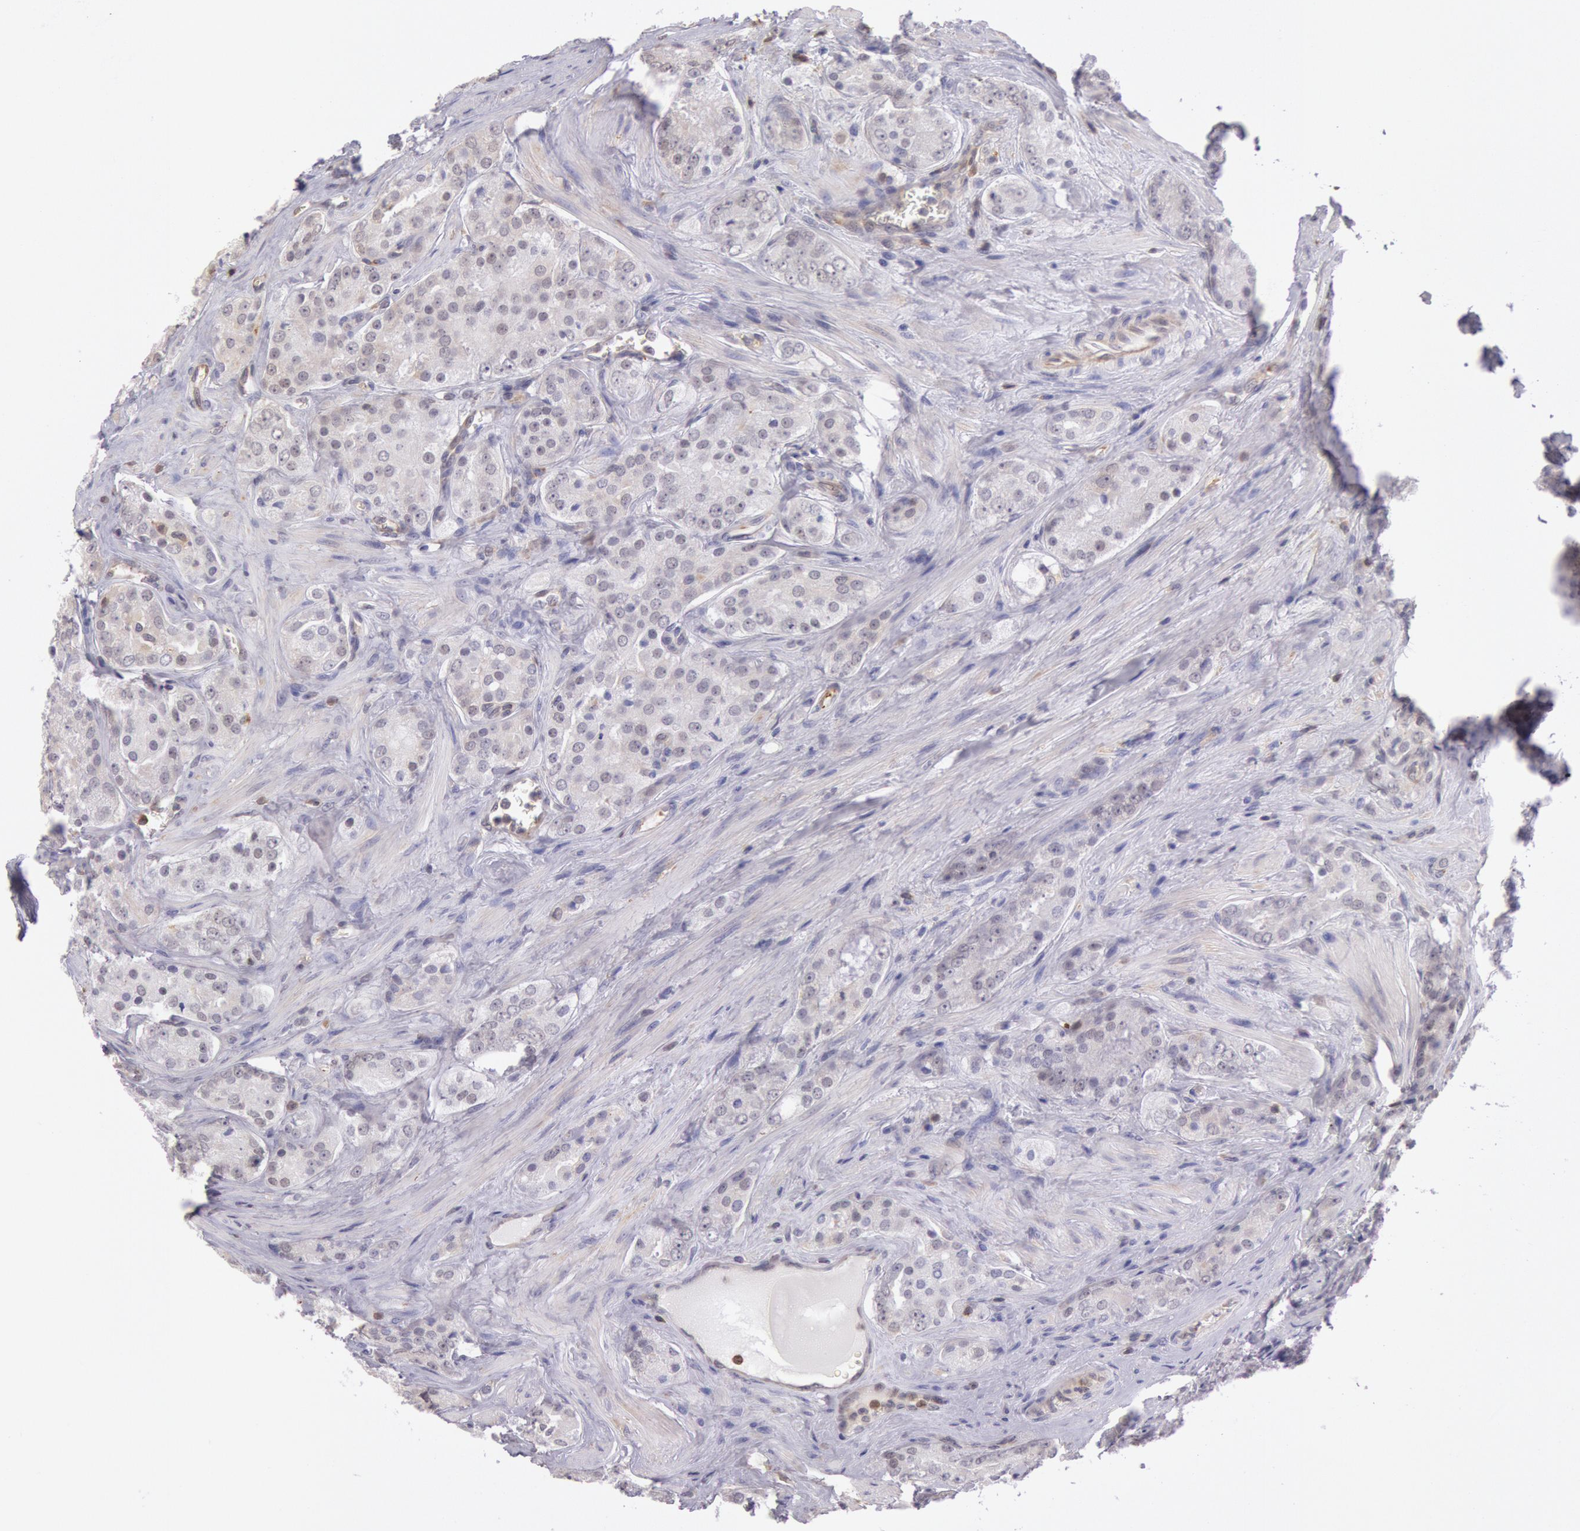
{"staining": {"intensity": "negative", "quantity": "none", "location": "none"}, "tissue": "prostate cancer", "cell_type": "Tumor cells", "image_type": "cancer", "snomed": [{"axis": "morphology", "description": "Adenocarcinoma, Medium grade"}, {"axis": "topography", "description": "Prostate"}], "caption": "Immunohistochemical staining of human prostate cancer (medium-grade adenocarcinoma) displays no significant expression in tumor cells.", "gene": "HIF1A", "patient": {"sex": "male", "age": 60}}